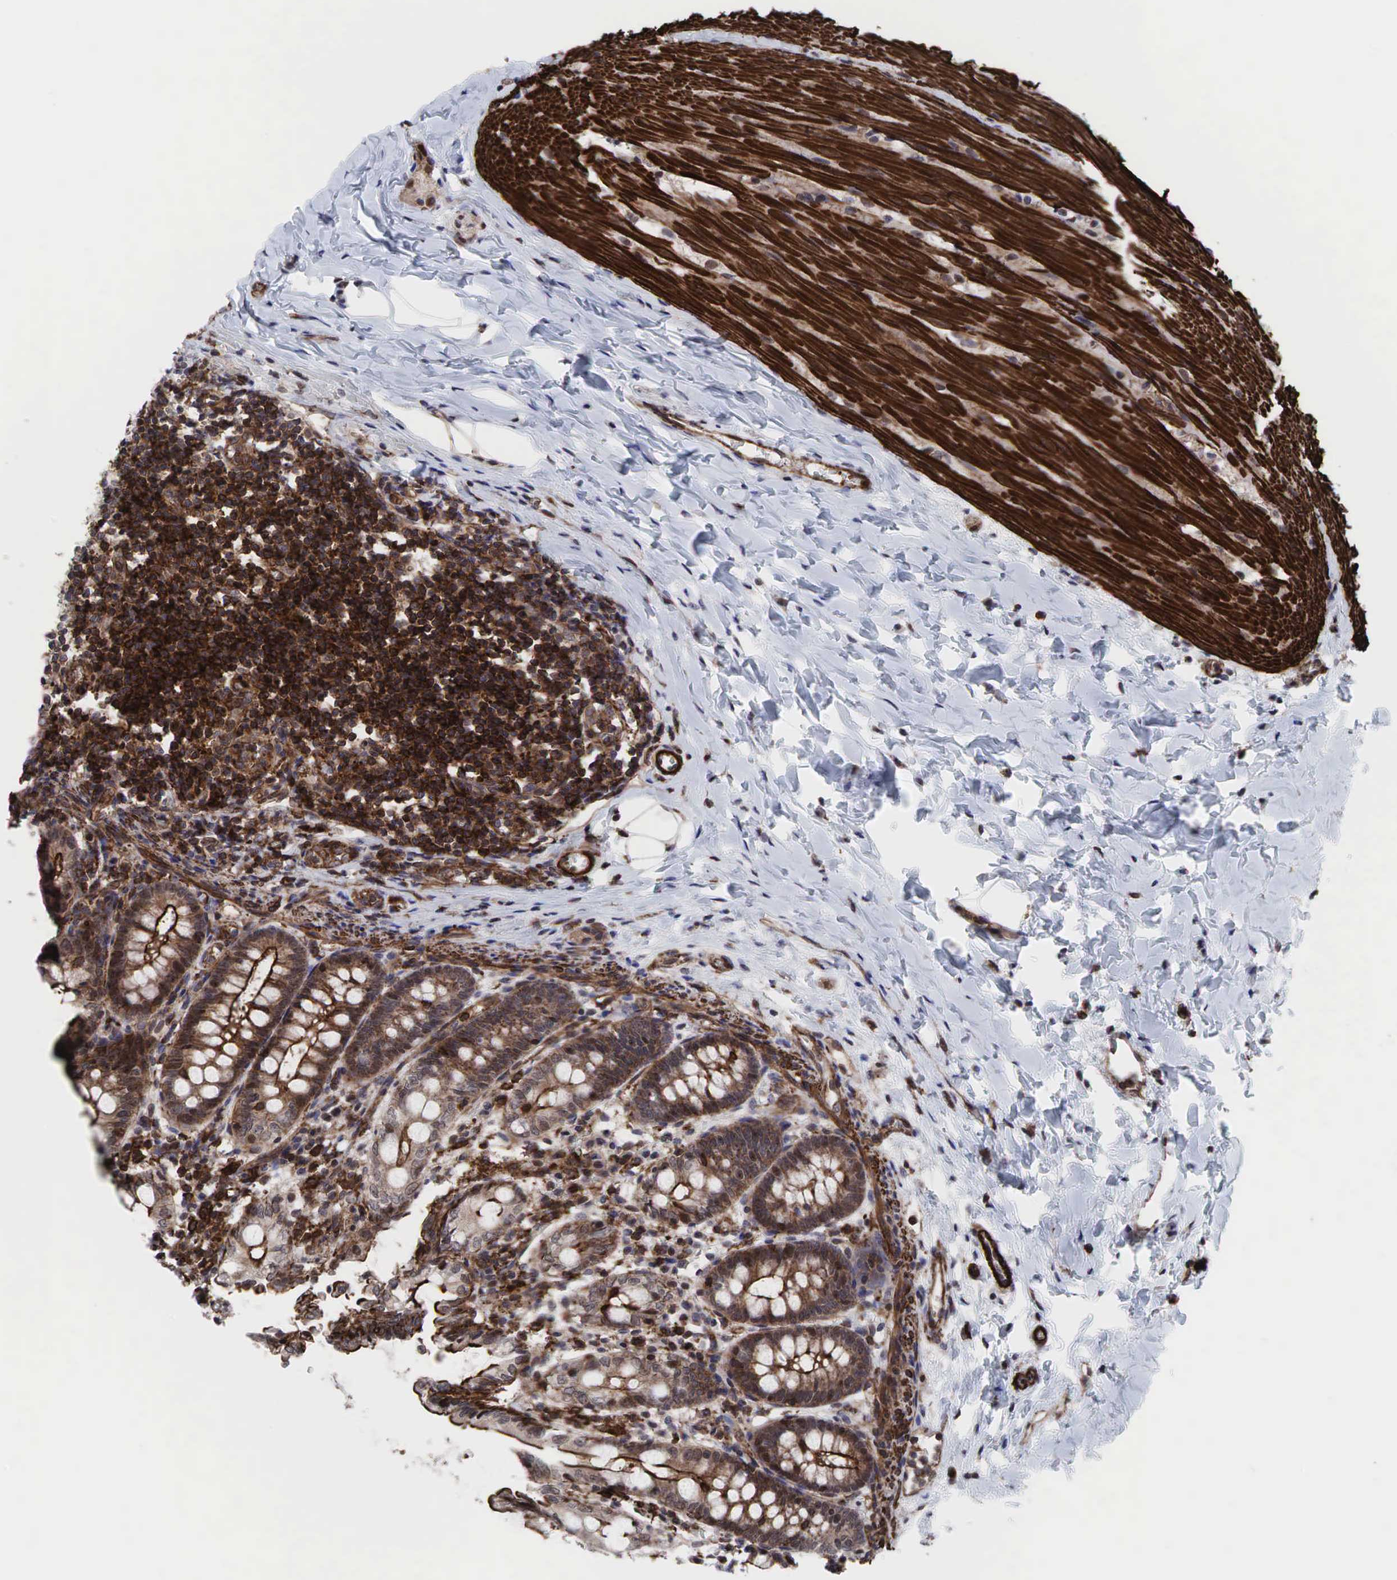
{"staining": {"intensity": "strong", "quantity": ">75%", "location": "nuclear"}, "tissue": "colon", "cell_type": "Endothelial cells", "image_type": "normal", "snomed": [{"axis": "morphology", "description": "Normal tissue, NOS"}, {"axis": "topography", "description": "Colon"}], "caption": "High-magnification brightfield microscopy of benign colon stained with DAB (brown) and counterstained with hematoxylin (blue). endothelial cells exhibit strong nuclear staining is identified in approximately>75% of cells.", "gene": "GPRASP1", "patient": {"sex": "male", "age": 1}}